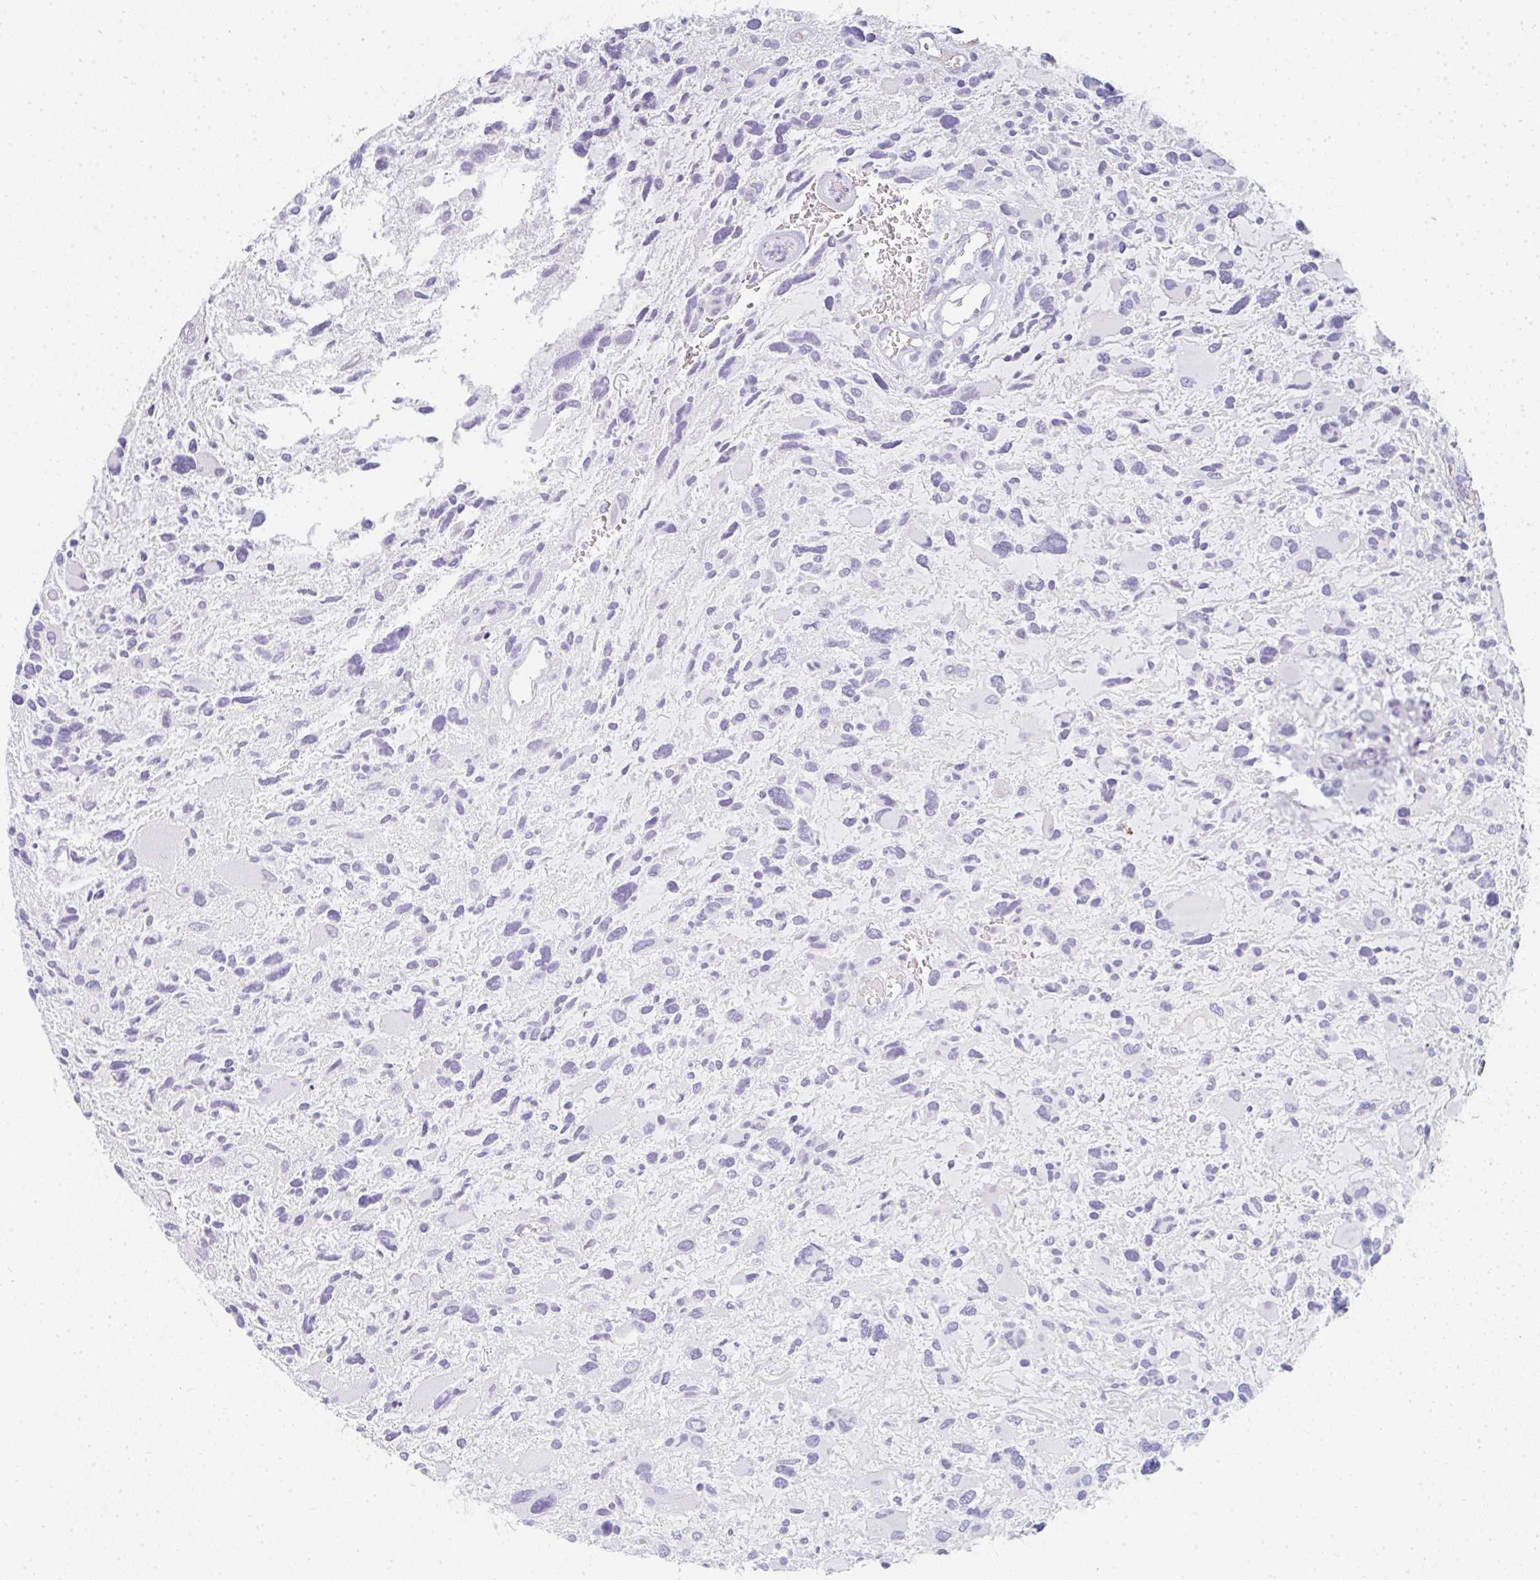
{"staining": {"intensity": "negative", "quantity": "none", "location": "none"}, "tissue": "glioma", "cell_type": "Tumor cells", "image_type": "cancer", "snomed": [{"axis": "morphology", "description": "Glioma, malignant, High grade"}, {"axis": "topography", "description": "Brain"}], "caption": "Immunohistochemical staining of glioma exhibits no significant positivity in tumor cells.", "gene": "NEU2", "patient": {"sex": "female", "age": 11}}